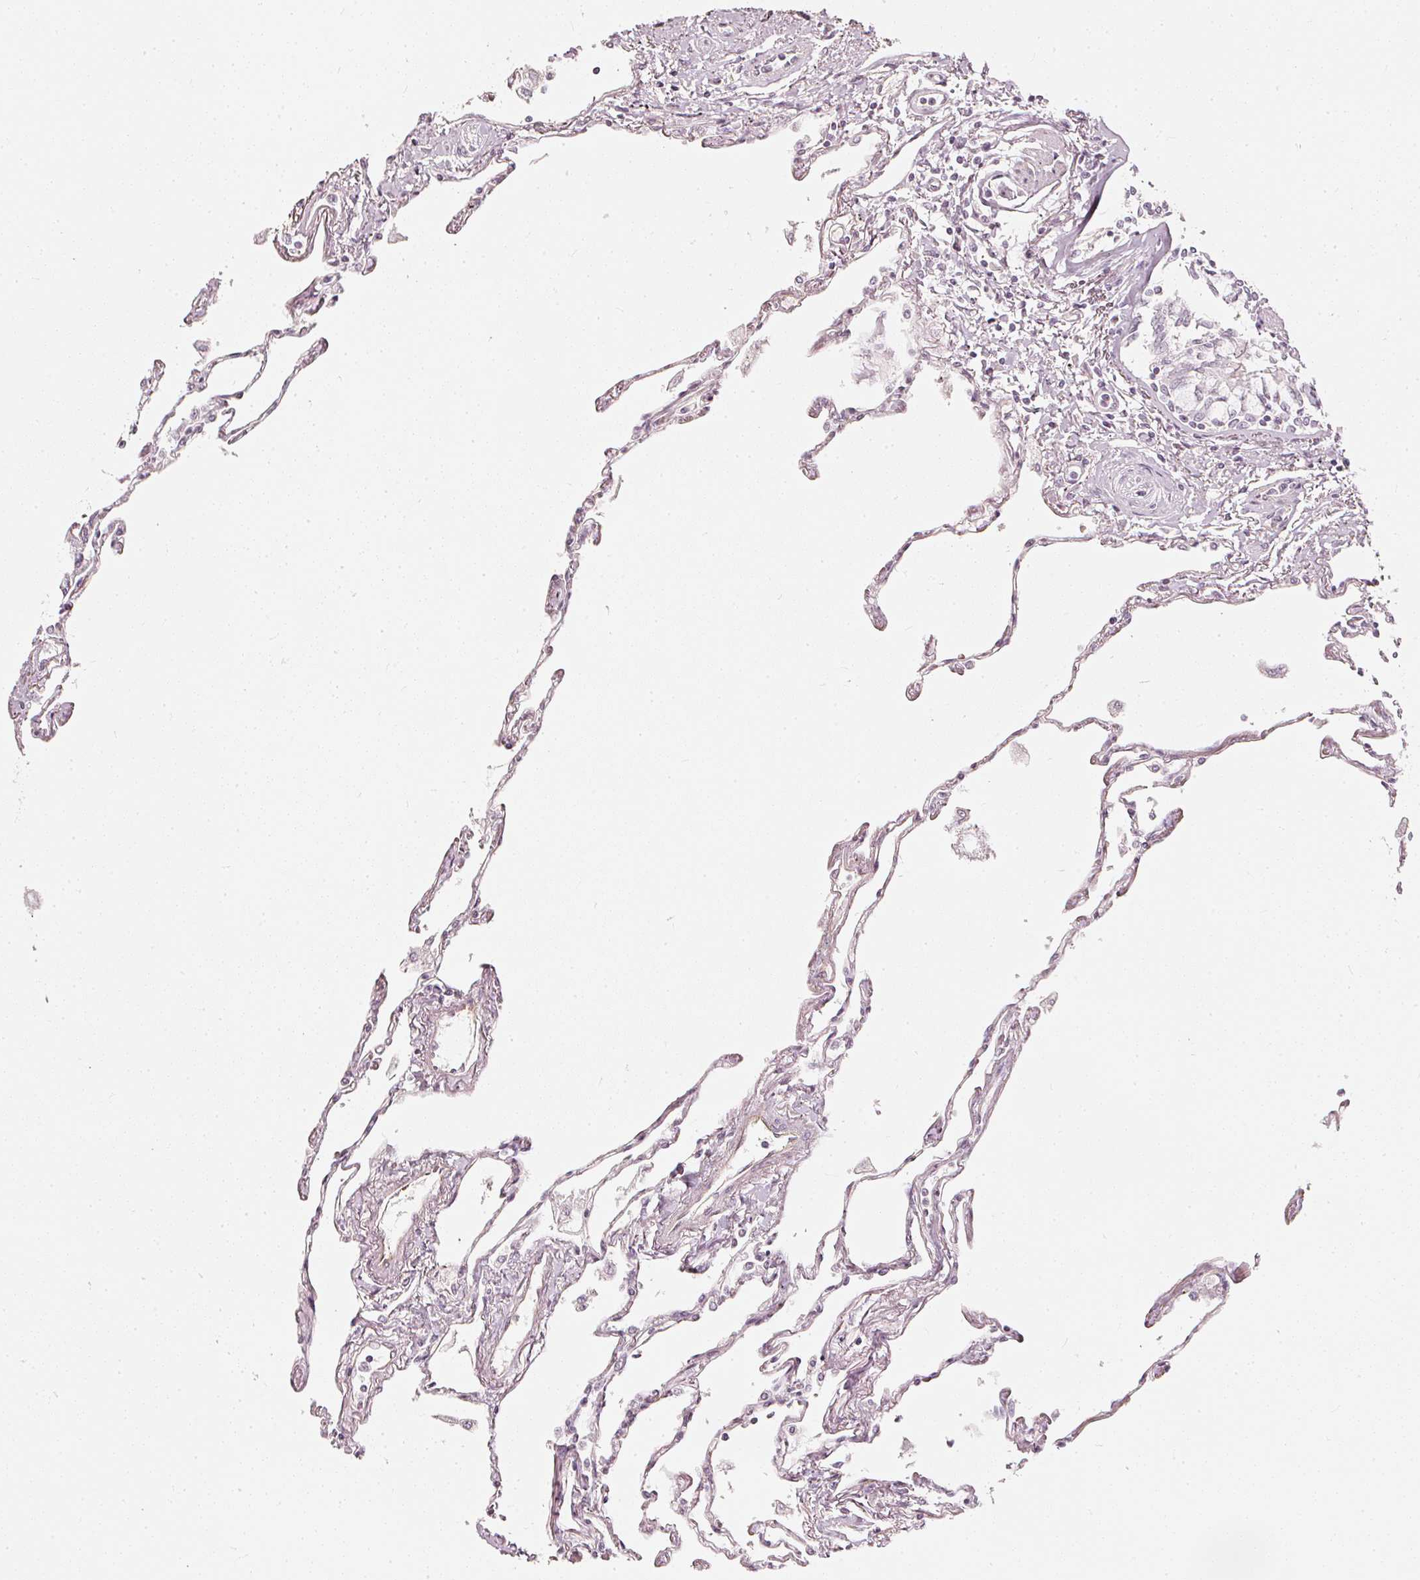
{"staining": {"intensity": "negative", "quantity": "none", "location": "none"}, "tissue": "lung", "cell_type": "Alveolar cells", "image_type": "normal", "snomed": [{"axis": "morphology", "description": "Normal tissue, NOS"}, {"axis": "topography", "description": "Lung"}], "caption": "Lung was stained to show a protein in brown. There is no significant staining in alveolar cells. (Brightfield microscopy of DAB (3,3'-diaminobenzidine) IHC at high magnification).", "gene": "DRD2", "patient": {"sex": "female", "age": 67}}